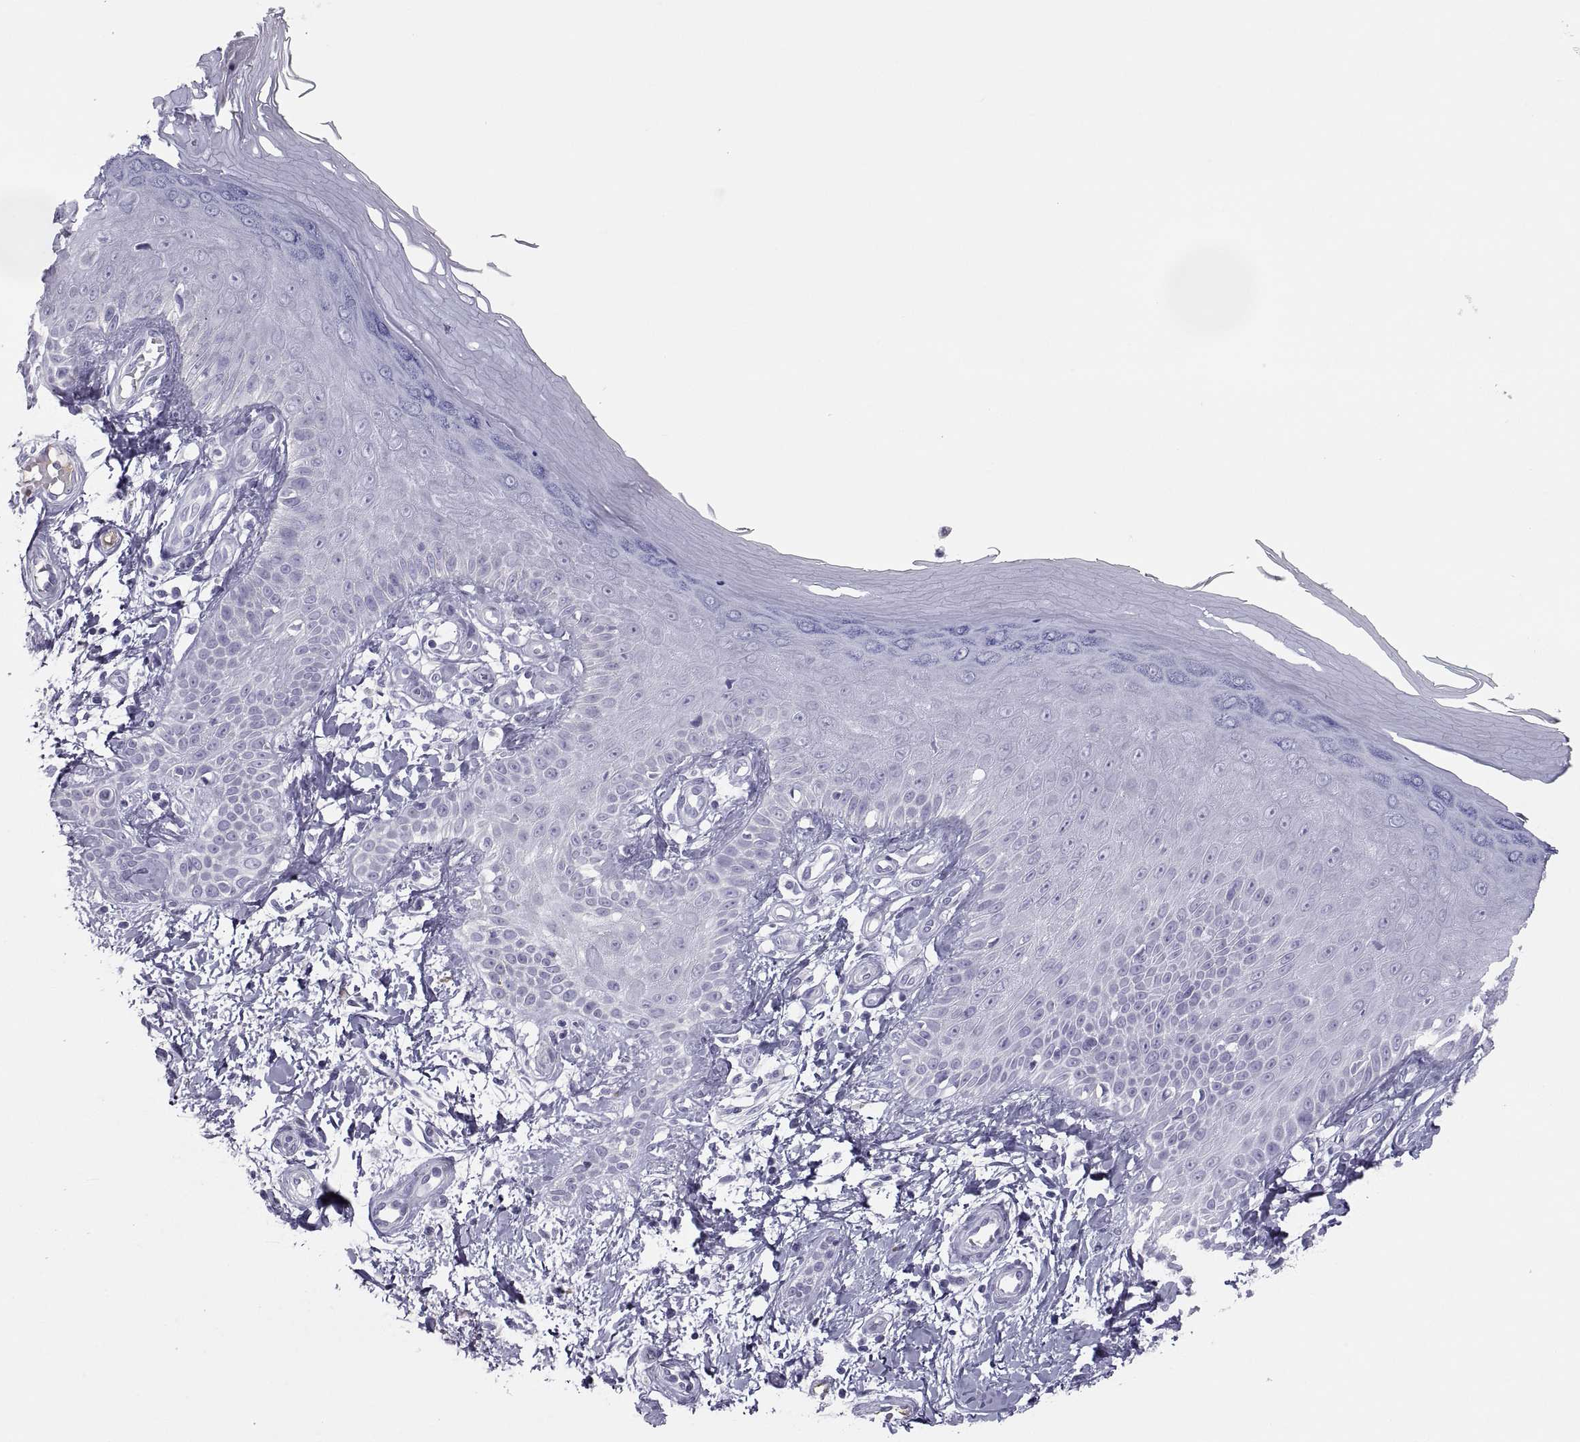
{"staining": {"intensity": "negative", "quantity": "none", "location": "none"}, "tissue": "skin", "cell_type": "Fibroblasts", "image_type": "normal", "snomed": [{"axis": "morphology", "description": "Normal tissue, NOS"}, {"axis": "morphology", "description": "Inflammation, NOS"}, {"axis": "morphology", "description": "Fibrosis, NOS"}, {"axis": "topography", "description": "Skin"}], "caption": "Immunohistochemistry (IHC) of benign human skin demonstrates no staining in fibroblasts. (Immunohistochemistry (IHC), brightfield microscopy, high magnification).", "gene": "MAGEB2", "patient": {"sex": "male", "age": 71}}